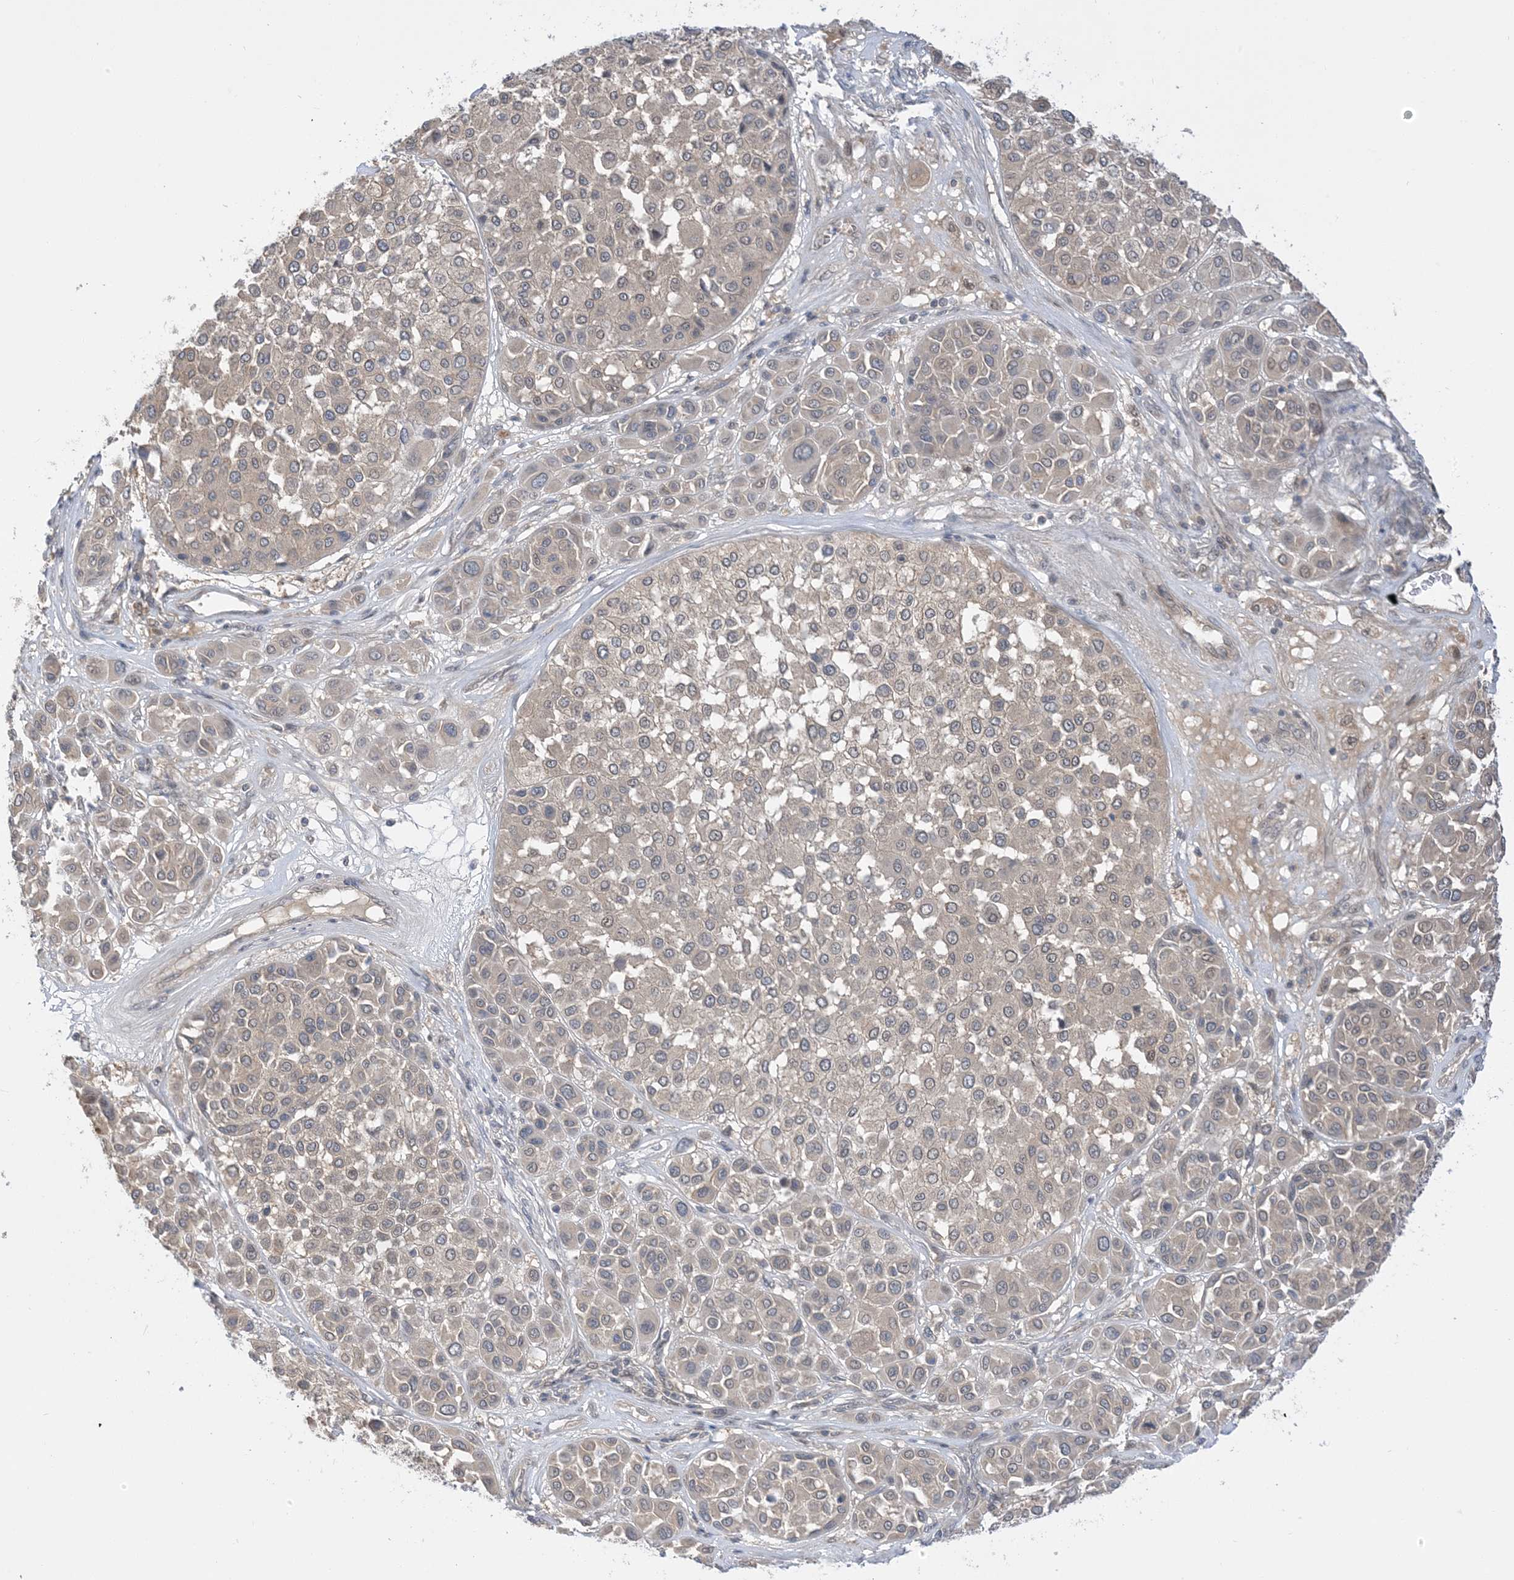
{"staining": {"intensity": "weak", "quantity": "25%-75%", "location": "cytoplasmic/membranous"}, "tissue": "melanoma", "cell_type": "Tumor cells", "image_type": "cancer", "snomed": [{"axis": "morphology", "description": "Malignant melanoma, Metastatic site"}, {"axis": "topography", "description": "Soft tissue"}], "caption": "This is a photomicrograph of IHC staining of malignant melanoma (metastatic site), which shows weak expression in the cytoplasmic/membranous of tumor cells.", "gene": "WDR26", "patient": {"sex": "male", "age": 41}}